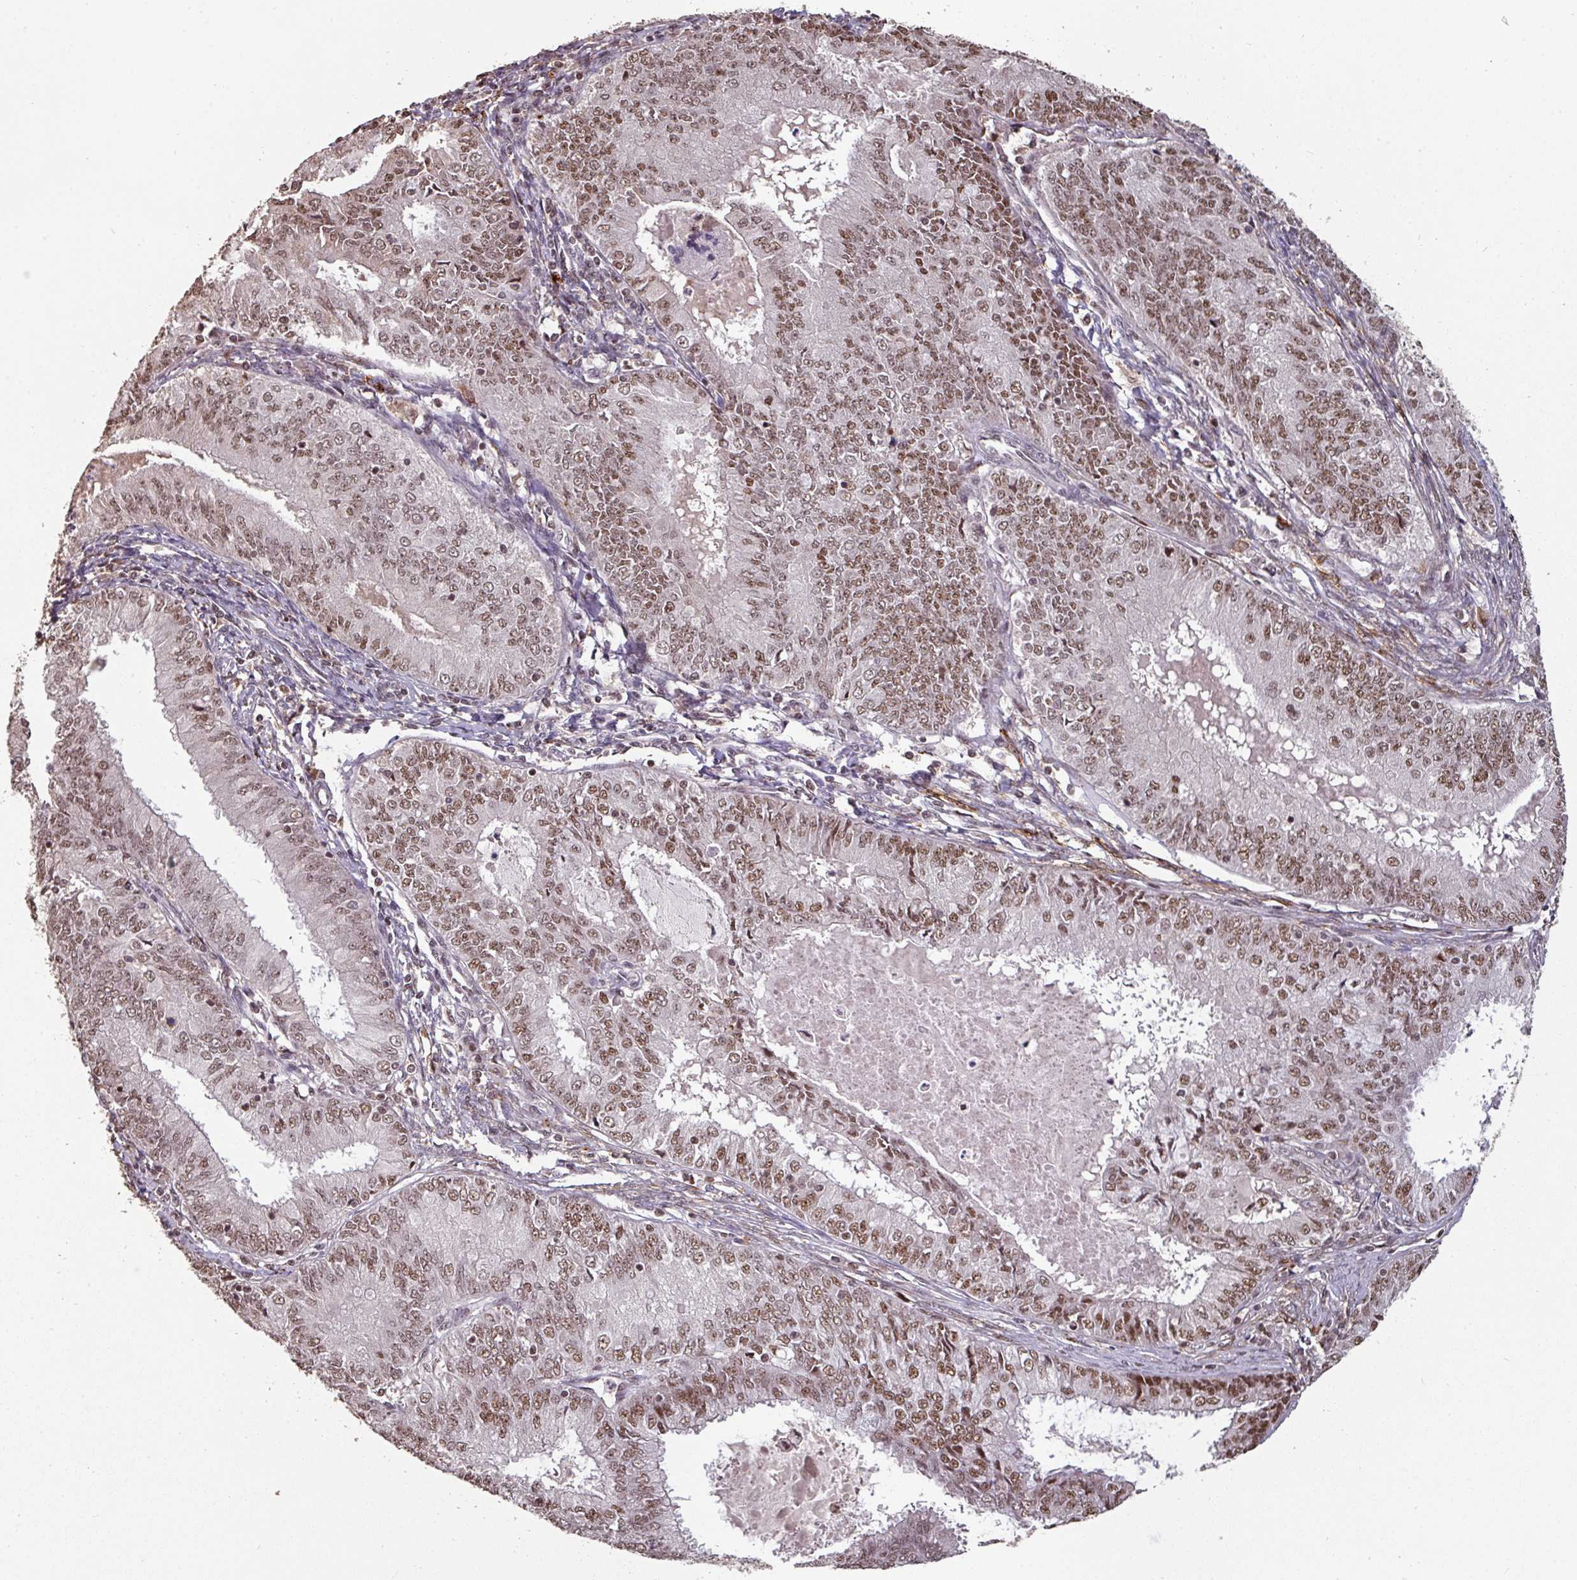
{"staining": {"intensity": "moderate", "quantity": ">75%", "location": "nuclear"}, "tissue": "endometrial cancer", "cell_type": "Tumor cells", "image_type": "cancer", "snomed": [{"axis": "morphology", "description": "Adenocarcinoma, NOS"}, {"axis": "topography", "description": "Endometrium"}], "caption": "Immunohistochemistry (IHC) (DAB (3,3'-diaminobenzidine)) staining of human endometrial adenocarcinoma displays moderate nuclear protein staining in about >75% of tumor cells.", "gene": "POLD1", "patient": {"sex": "female", "age": 57}}